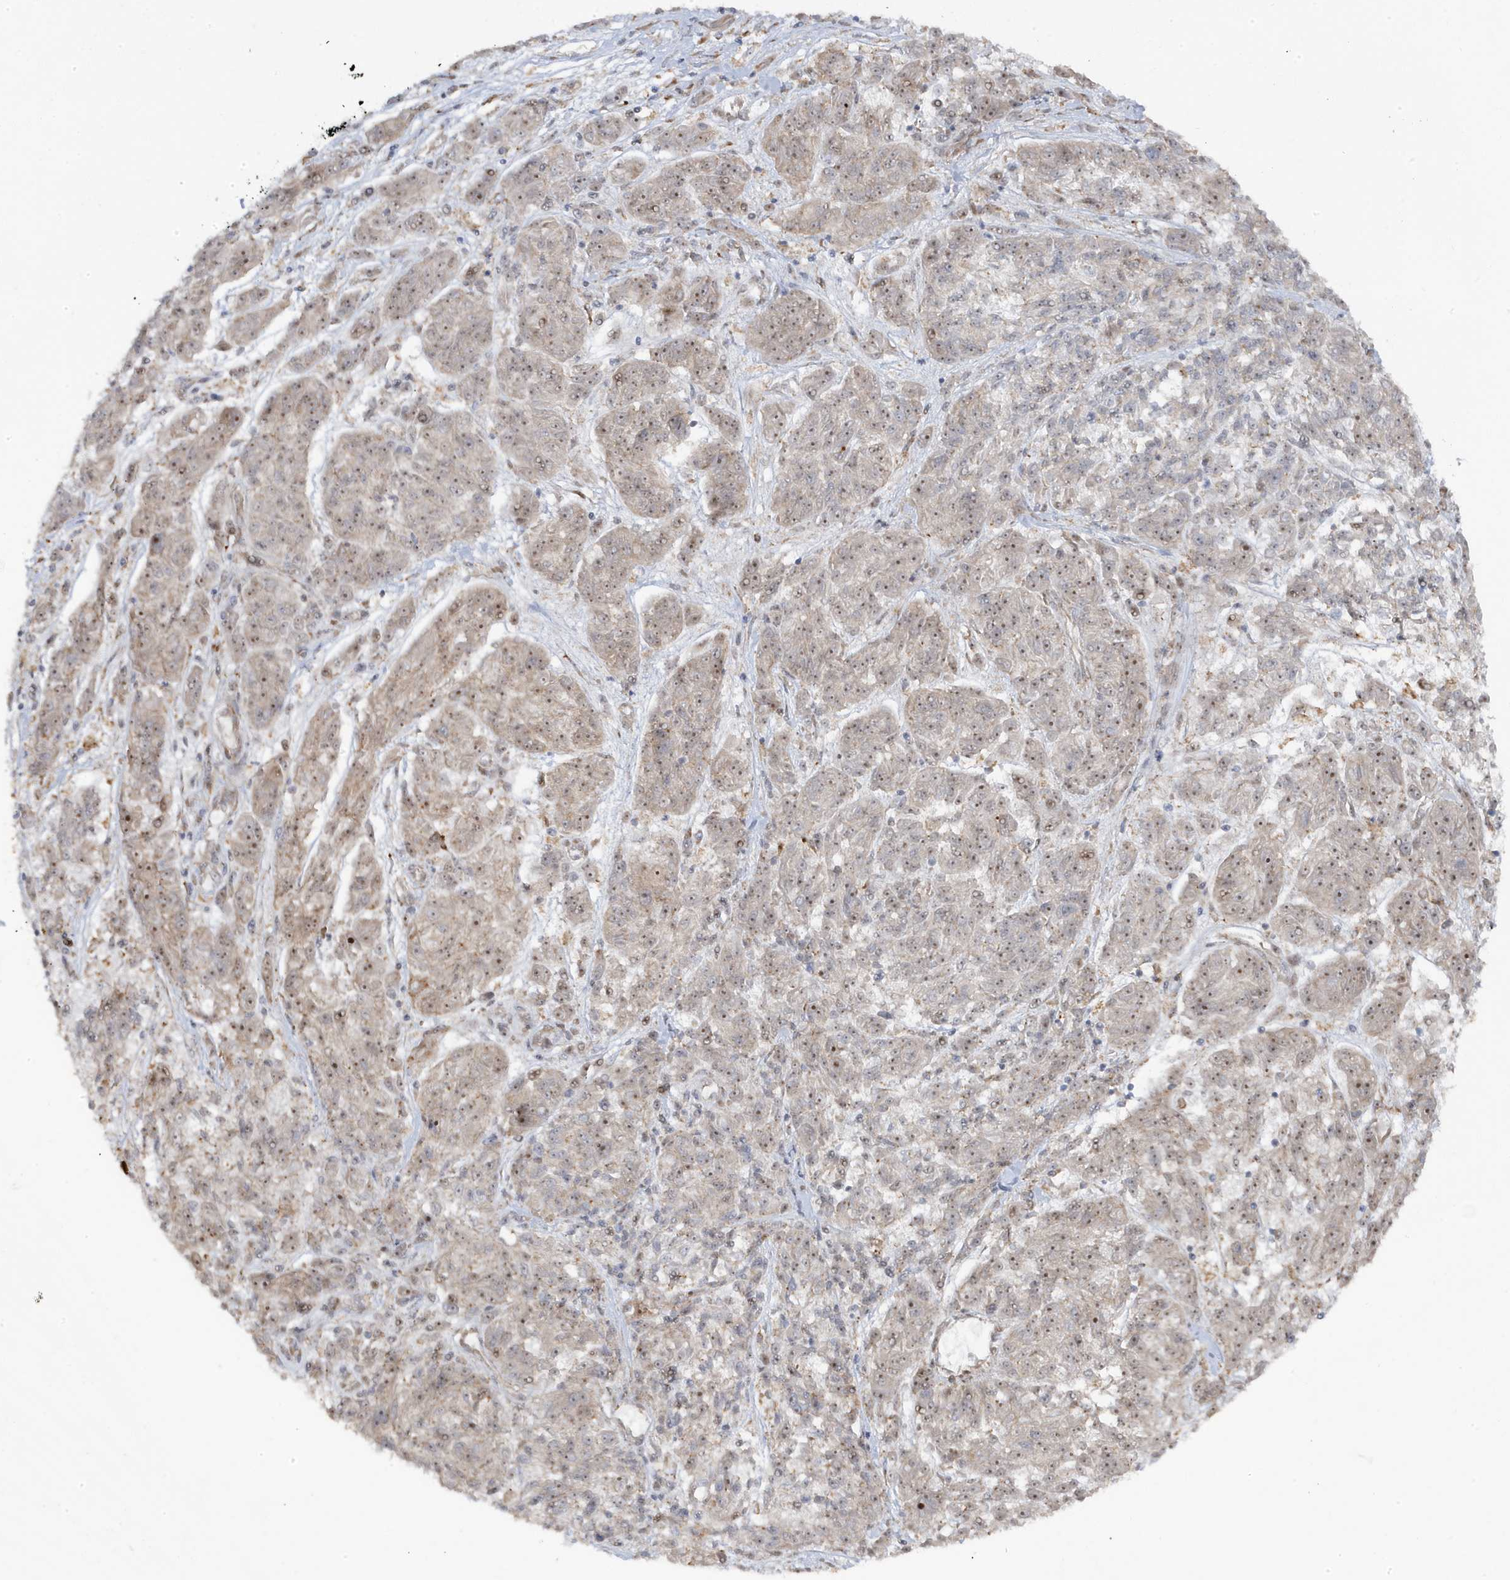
{"staining": {"intensity": "weak", "quantity": "<25%", "location": "cytoplasmic/membranous"}, "tissue": "melanoma", "cell_type": "Tumor cells", "image_type": "cancer", "snomed": [{"axis": "morphology", "description": "Malignant melanoma, NOS"}, {"axis": "topography", "description": "Skin"}], "caption": "This is an immunohistochemistry micrograph of malignant melanoma. There is no expression in tumor cells.", "gene": "ZNF654", "patient": {"sex": "male", "age": 53}}